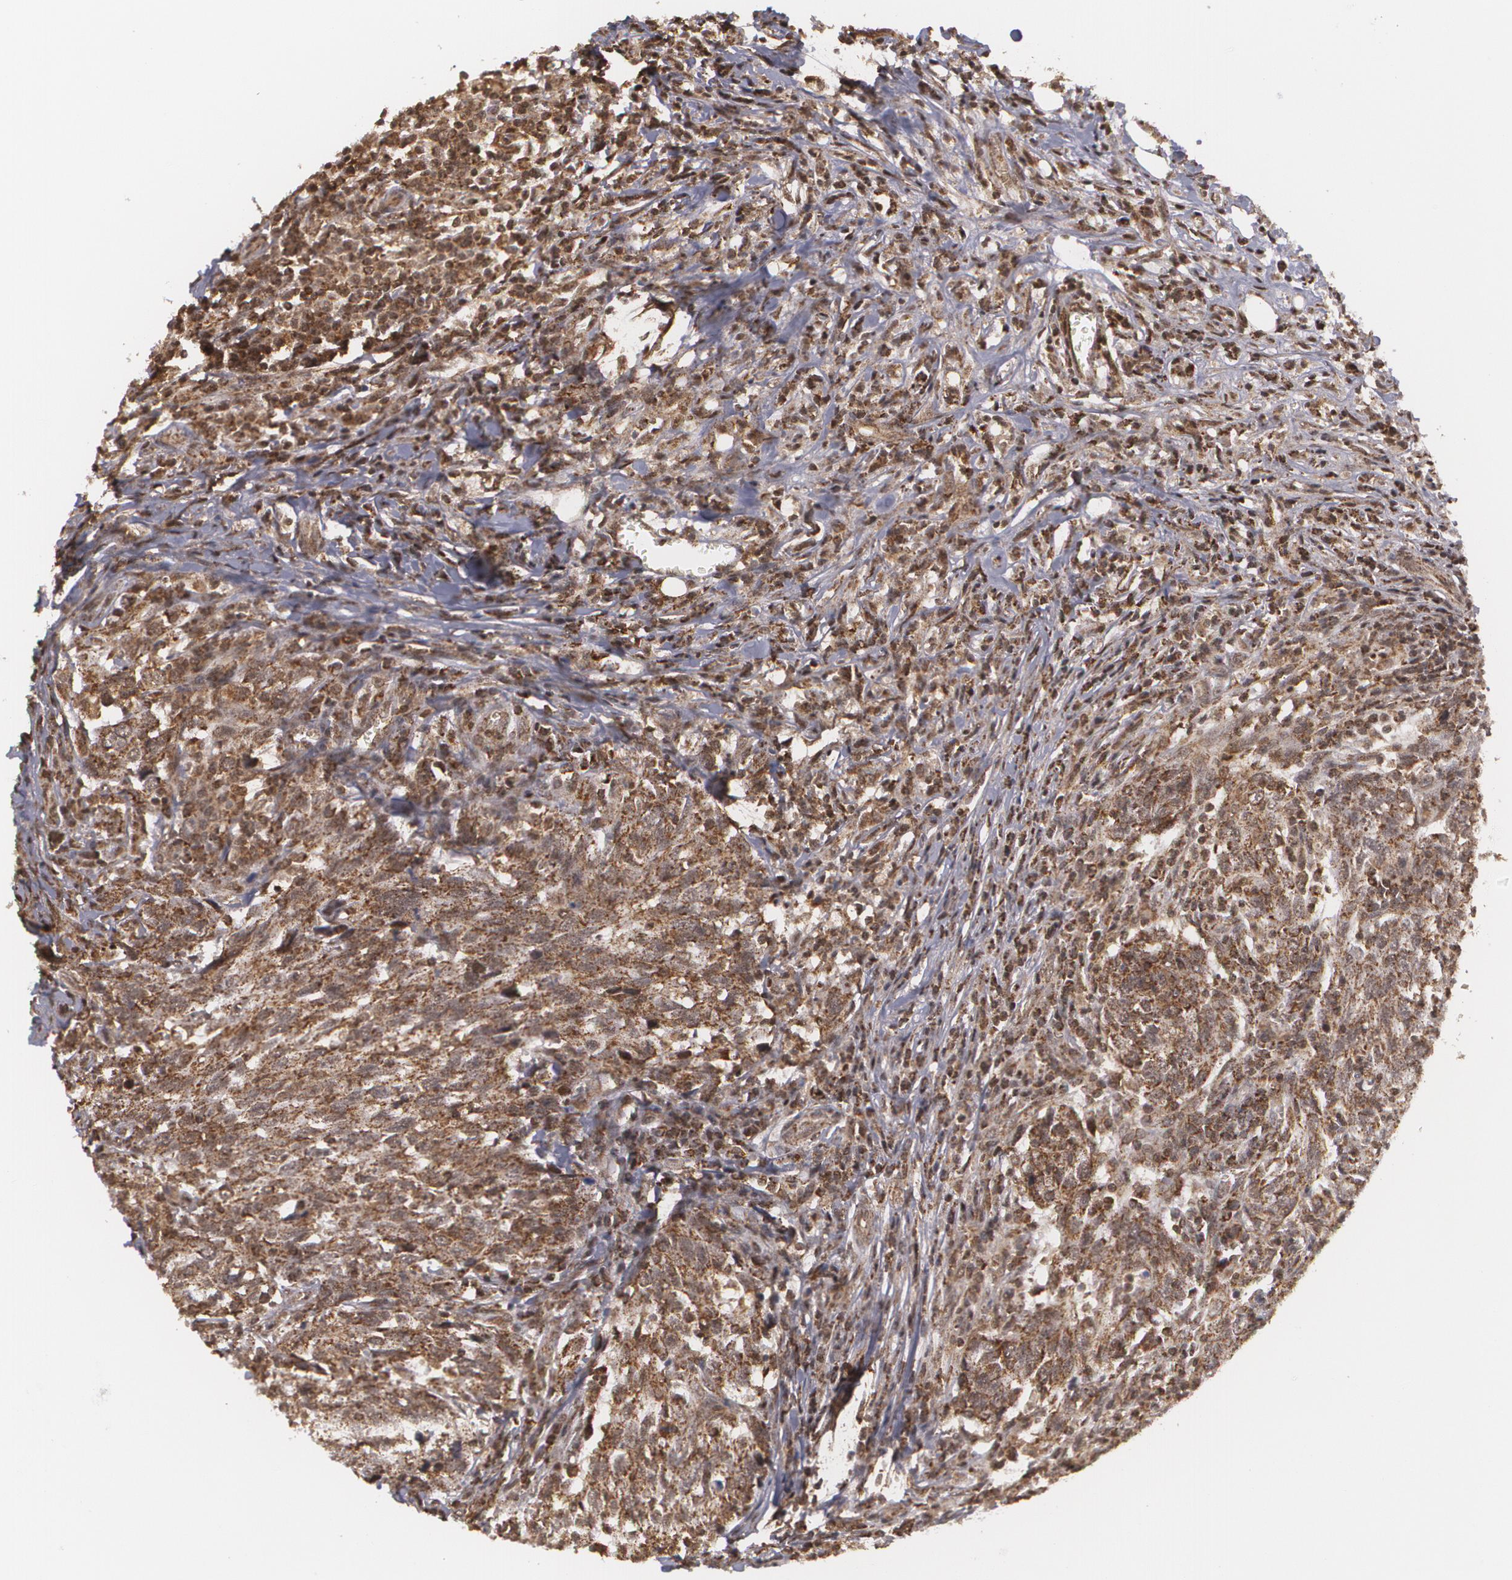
{"staining": {"intensity": "moderate", "quantity": ">75%", "location": "cytoplasmic/membranous"}, "tissue": "breast cancer", "cell_type": "Tumor cells", "image_type": "cancer", "snomed": [{"axis": "morphology", "description": "Duct carcinoma"}, {"axis": "topography", "description": "Breast"}], "caption": "Intraductal carcinoma (breast) tissue displays moderate cytoplasmic/membranous expression in about >75% of tumor cells, visualized by immunohistochemistry. Immunohistochemistry (ihc) stains the protein in brown and the nuclei are stained blue.", "gene": "MXD1", "patient": {"sex": "female", "age": 50}}